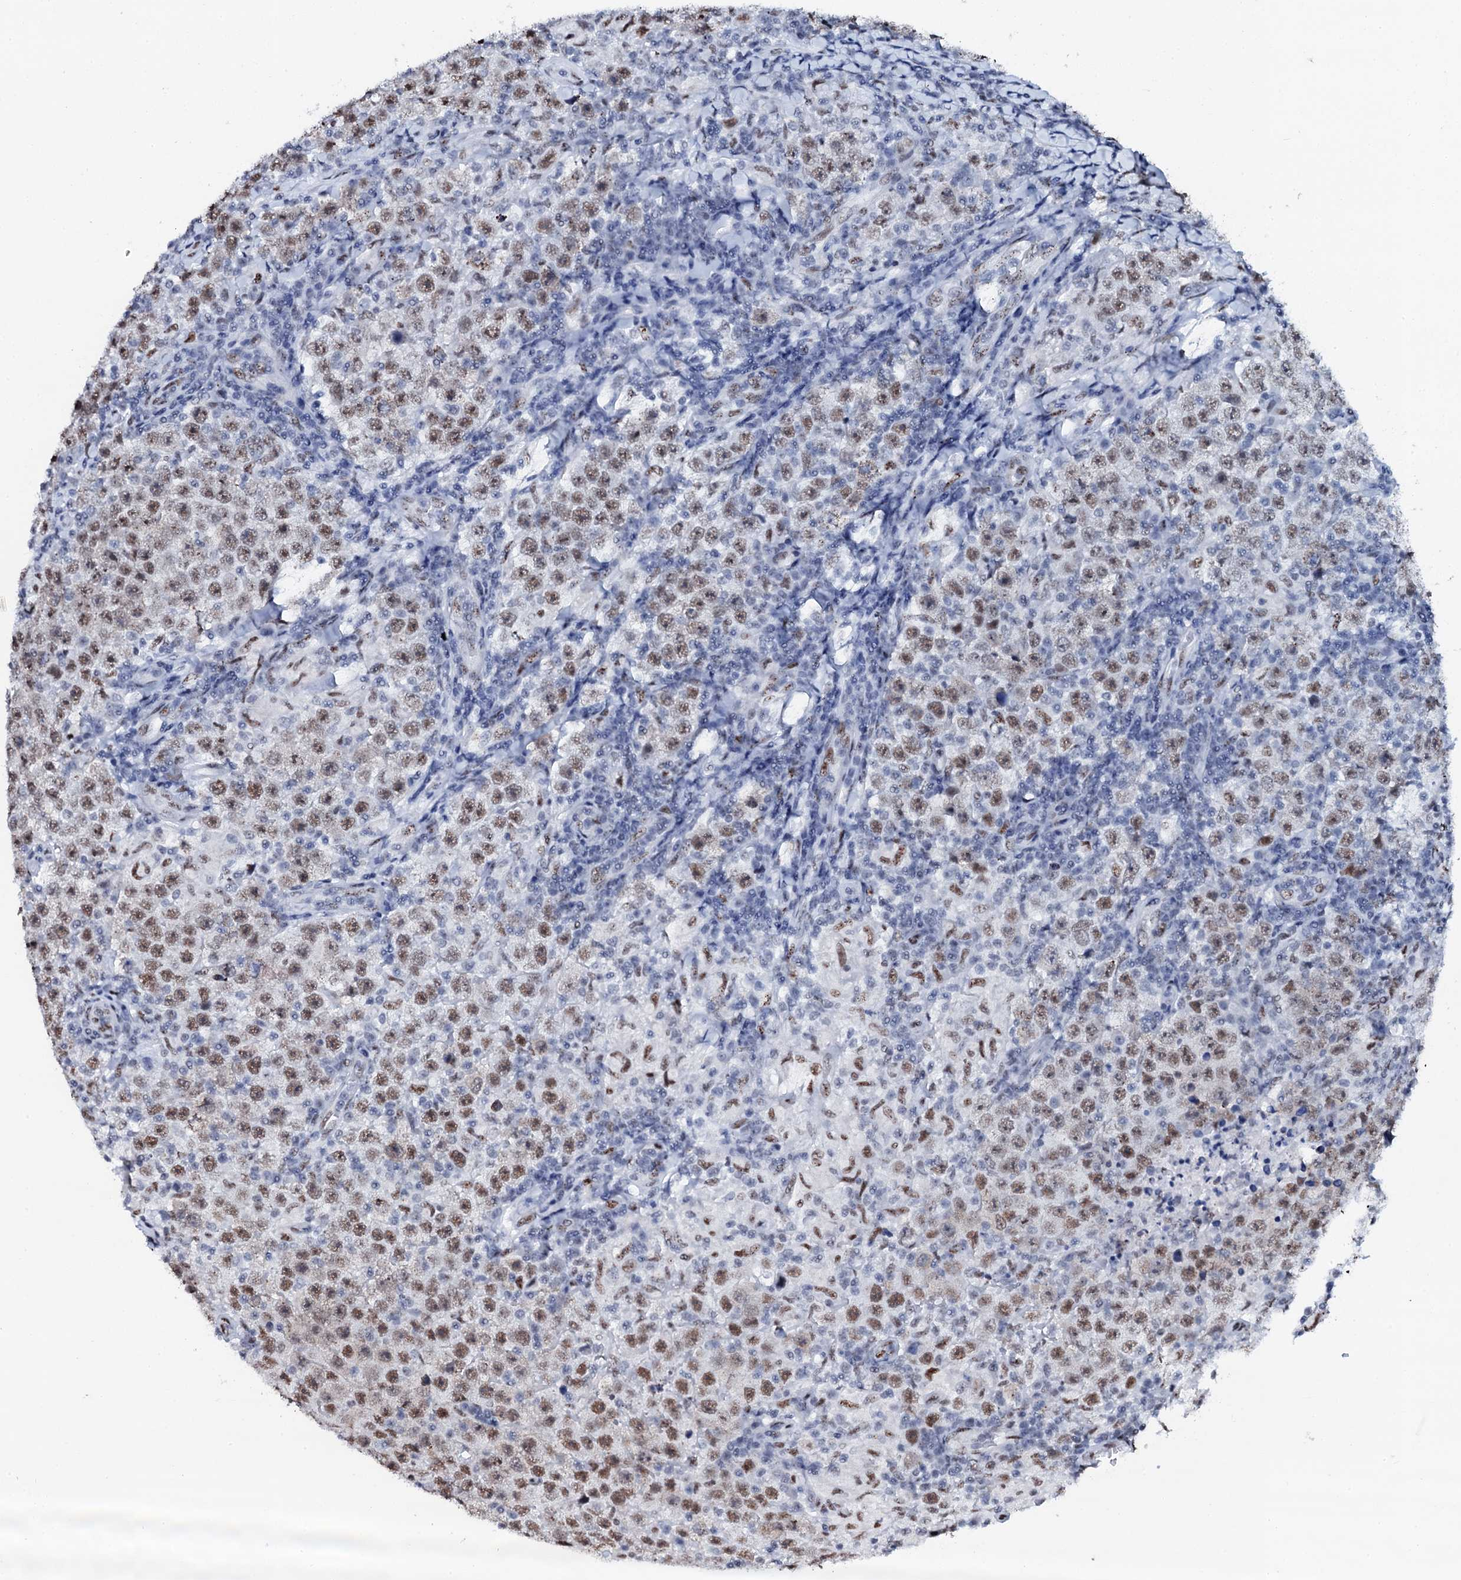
{"staining": {"intensity": "moderate", "quantity": ">75%", "location": "nuclear"}, "tissue": "testis cancer", "cell_type": "Tumor cells", "image_type": "cancer", "snomed": [{"axis": "morphology", "description": "Normal tissue, NOS"}, {"axis": "morphology", "description": "Urothelial carcinoma, High grade"}, {"axis": "morphology", "description": "Seminoma, NOS"}, {"axis": "morphology", "description": "Carcinoma, Embryonal, NOS"}, {"axis": "topography", "description": "Urinary bladder"}, {"axis": "topography", "description": "Testis"}], "caption": "Brown immunohistochemical staining in human embryonal carcinoma (testis) shows moderate nuclear positivity in about >75% of tumor cells.", "gene": "NKAPD1", "patient": {"sex": "male", "age": 41}}